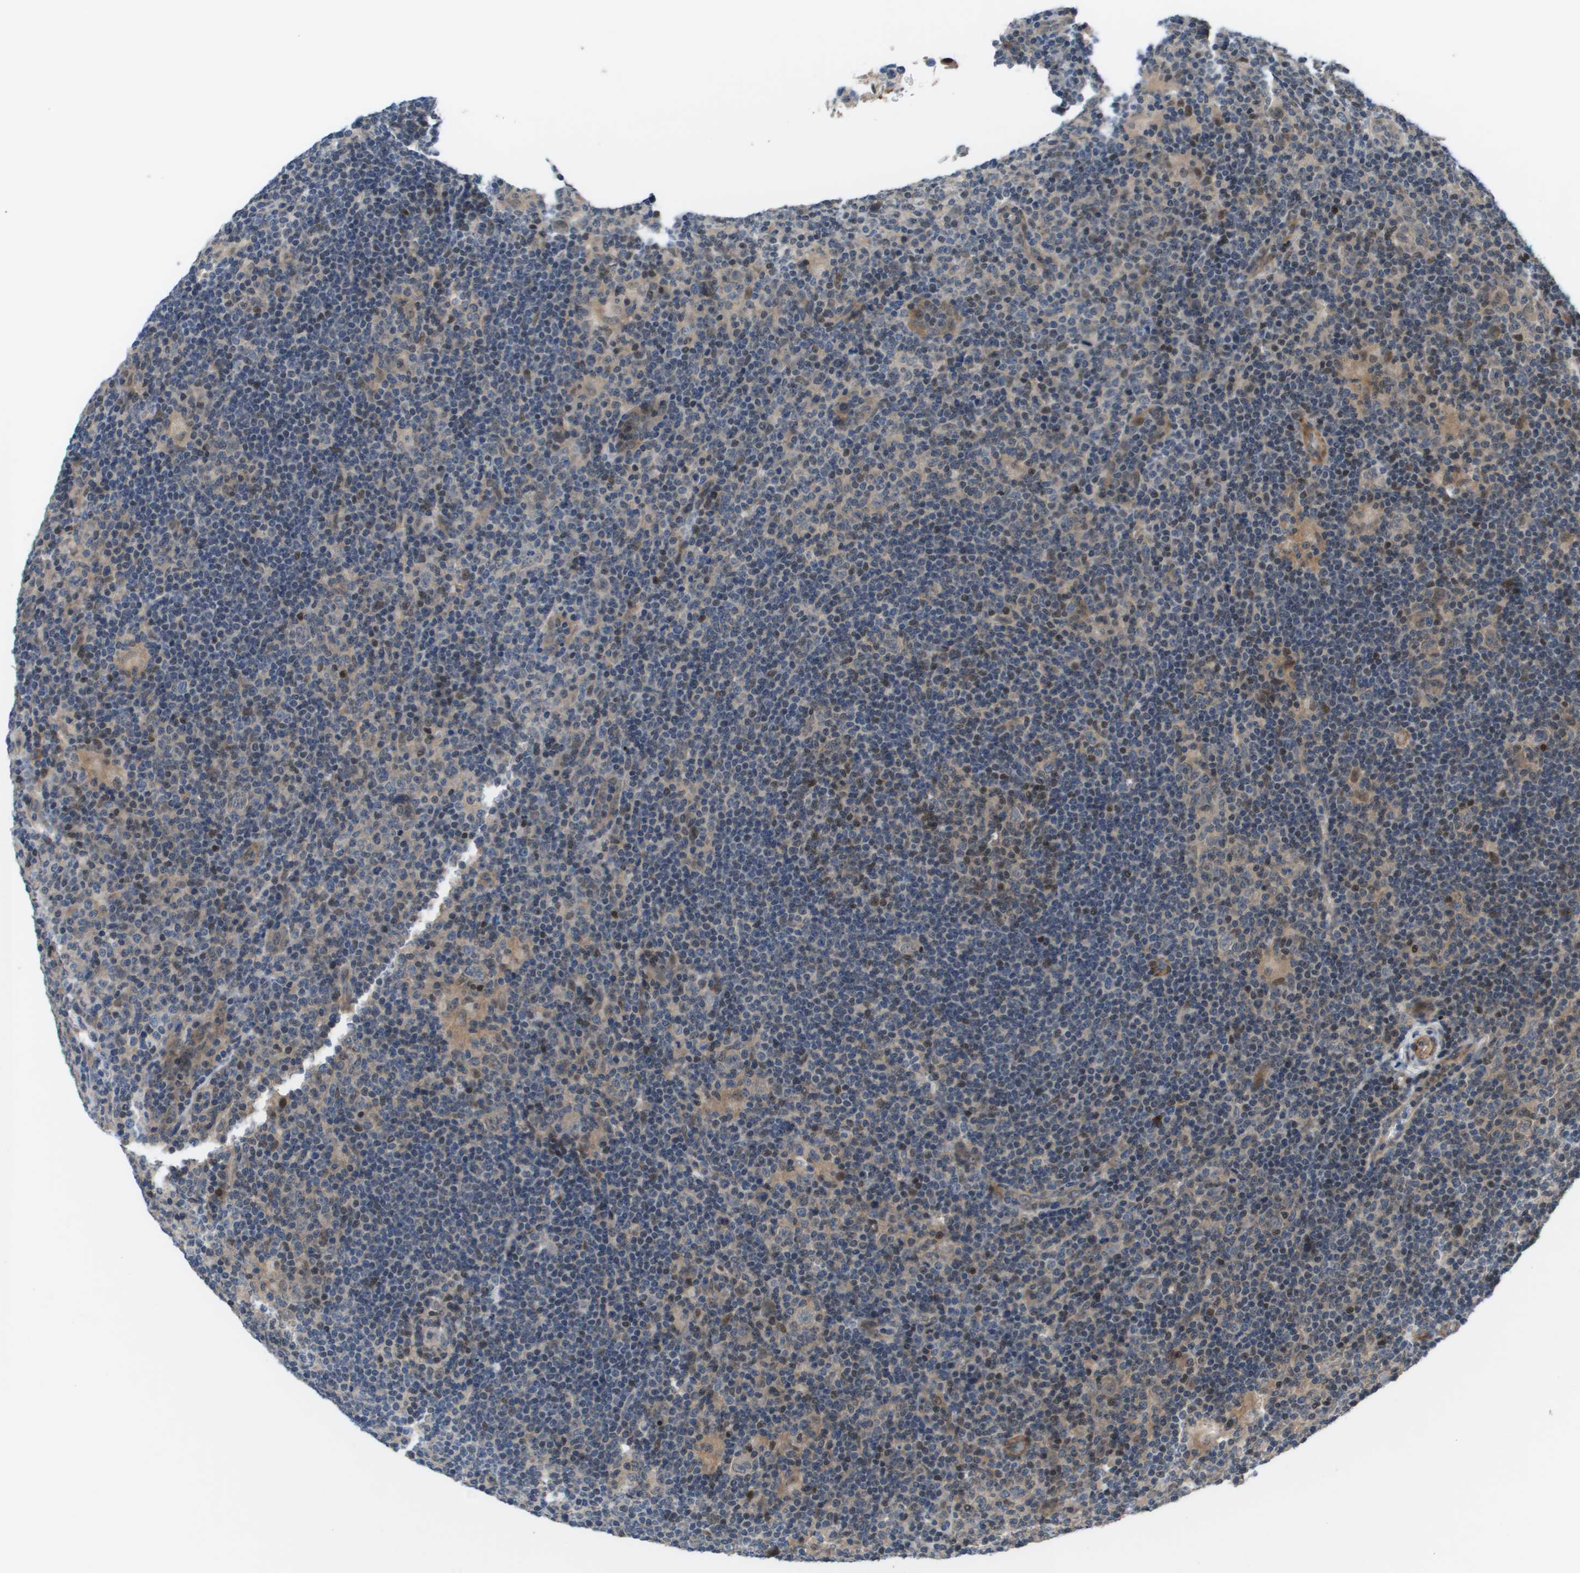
{"staining": {"intensity": "weak", "quantity": "25%-75%", "location": "cytoplasmic/membranous"}, "tissue": "lymphoma", "cell_type": "Tumor cells", "image_type": "cancer", "snomed": [{"axis": "morphology", "description": "Hodgkin's disease, NOS"}, {"axis": "topography", "description": "Lymph node"}], "caption": "This histopathology image shows IHC staining of human lymphoma, with low weak cytoplasmic/membranous positivity in about 25%-75% of tumor cells.", "gene": "ENPP5", "patient": {"sex": "female", "age": 57}}